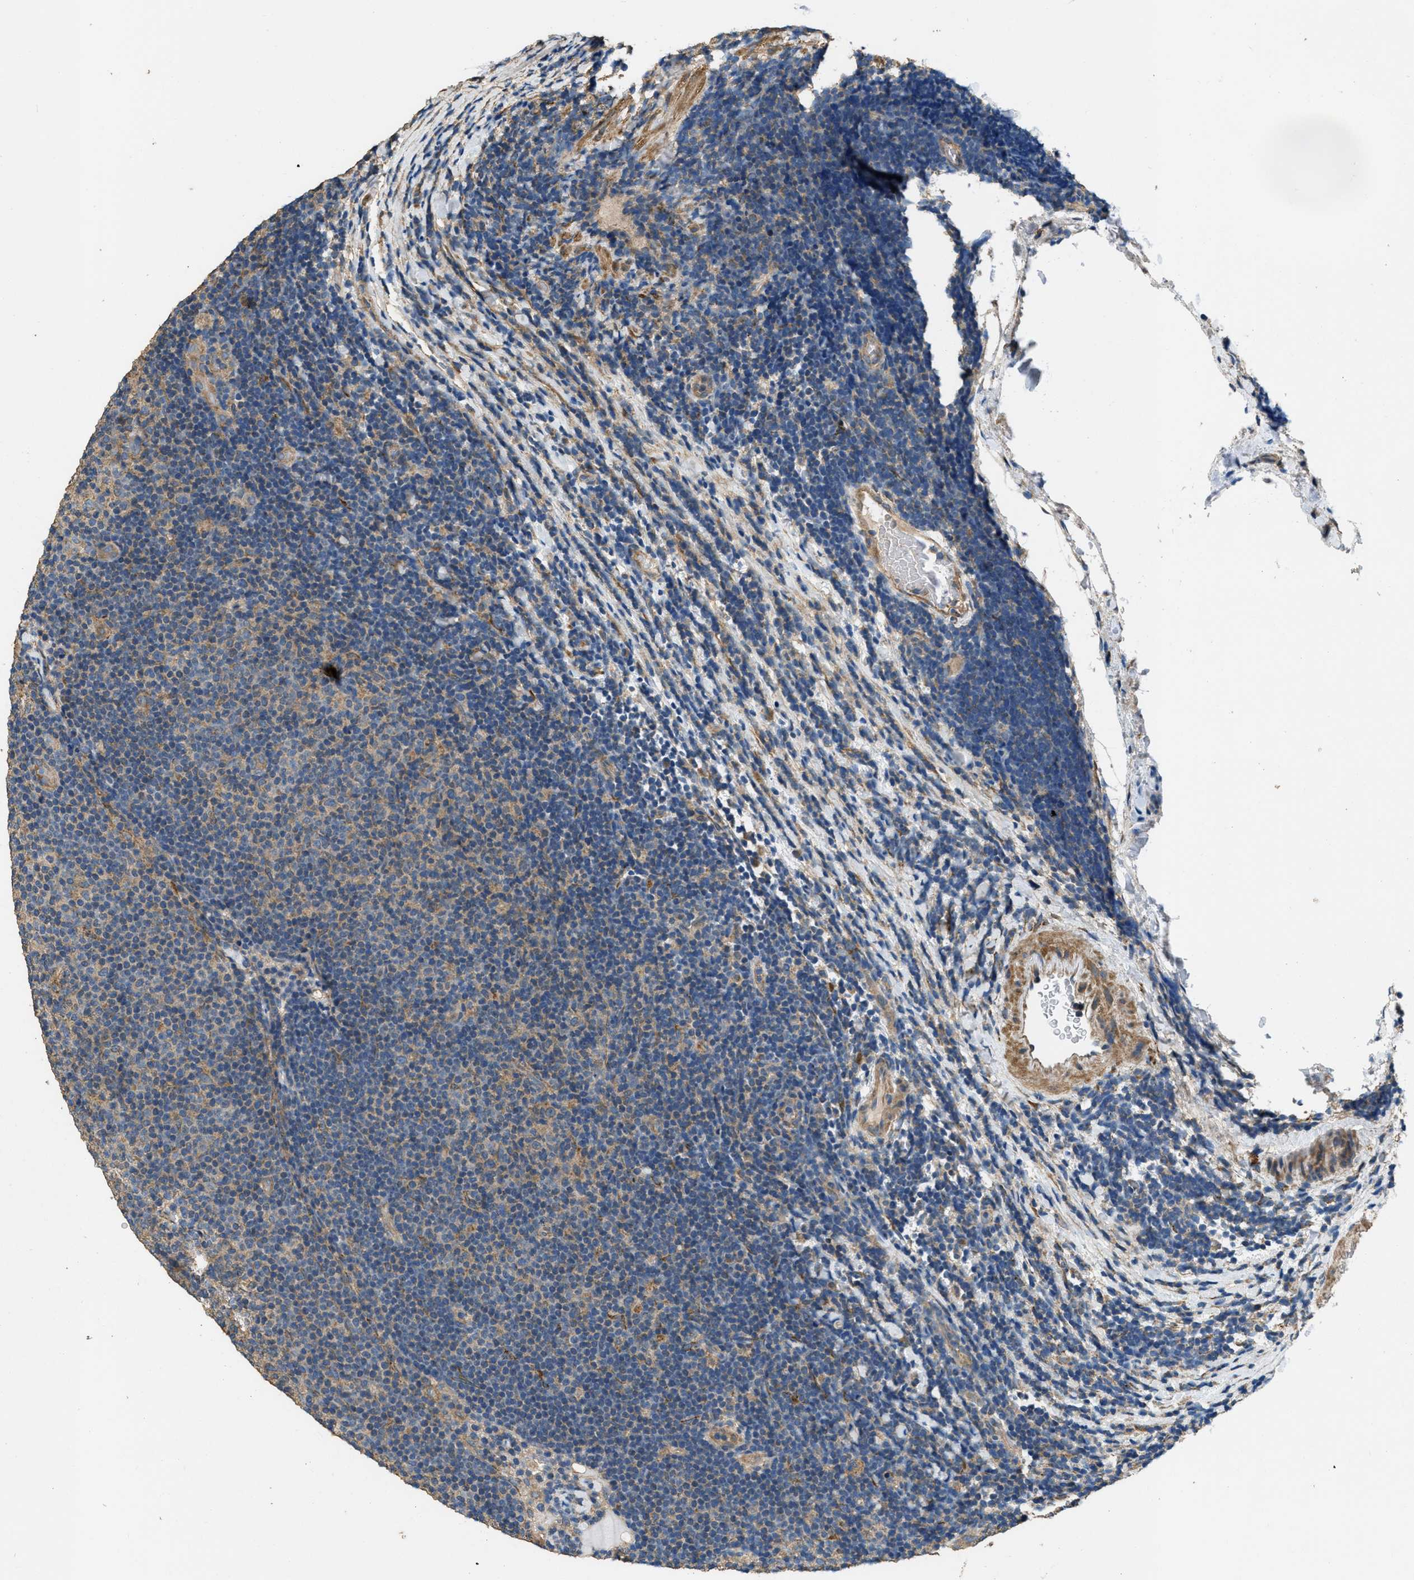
{"staining": {"intensity": "weak", "quantity": "25%-75%", "location": "cytoplasmic/membranous"}, "tissue": "lymphoma", "cell_type": "Tumor cells", "image_type": "cancer", "snomed": [{"axis": "morphology", "description": "Malignant lymphoma, non-Hodgkin's type, Low grade"}, {"axis": "topography", "description": "Lymph node"}], "caption": "Immunohistochemical staining of low-grade malignant lymphoma, non-Hodgkin's type exhibits low levels of weak cytoplasmic/membranous positivity in approximately 25%-75% of tumor cells.", "gene": "THBS2", "patient": {"sex": "male", "age": 83}}